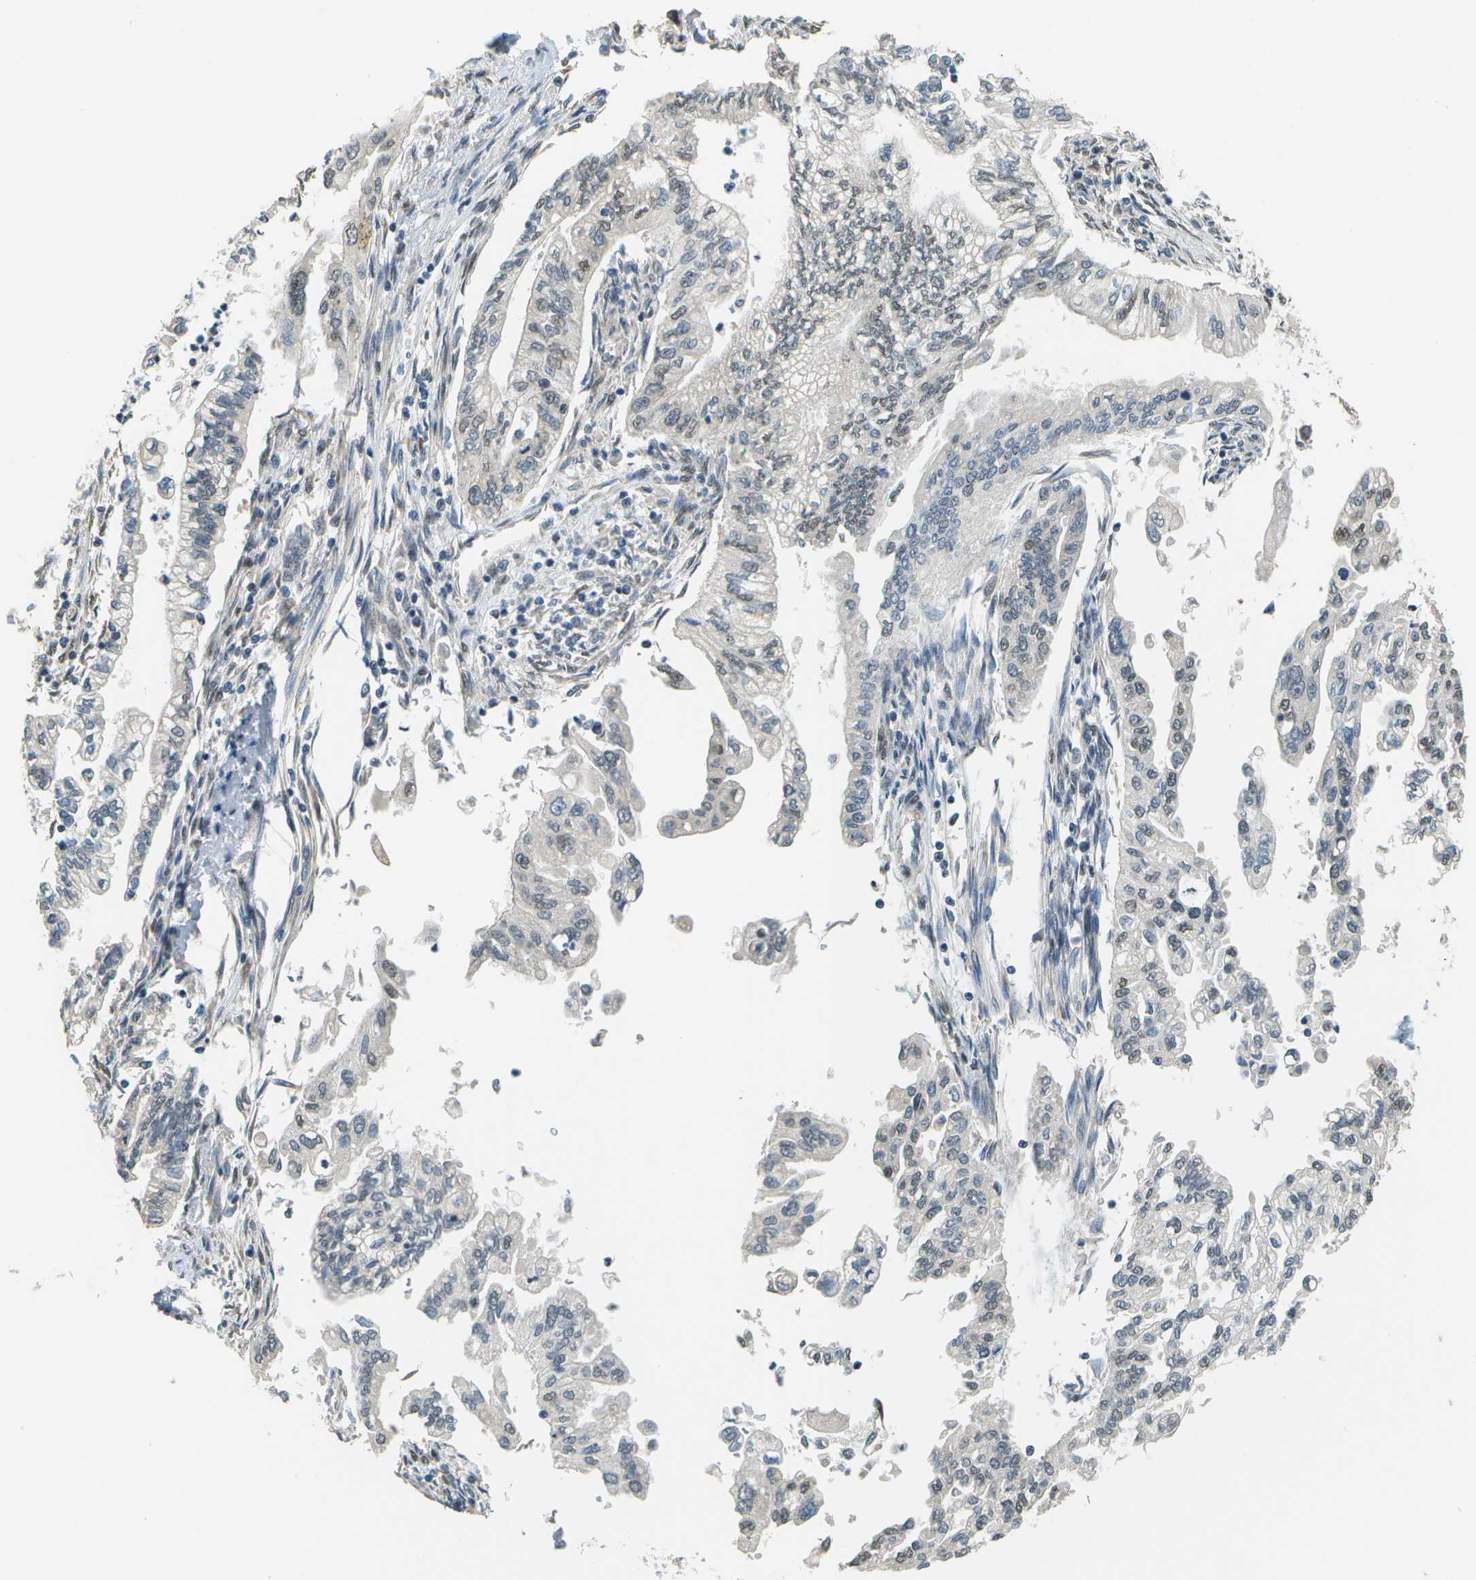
{"staining": {"intensity": "weak", "quantity": "<25%", "location": "nuclear"}, "tissue": "pancreatic cancer", "cell_type": "Tumor cells", "image_type": "cancer", "snomed": [{"axis": "morphology", "description": "Normal tissue, NOS"}, {"axis": "topography", "description": "Pancreas"}], "caption": "Human pancreatic cancer stained for a protein using immunohistochemistry (IHC) displays no staining in tumor cells.", "gene": "ABL2", "patient": {"sex": "male", "age": 42}}